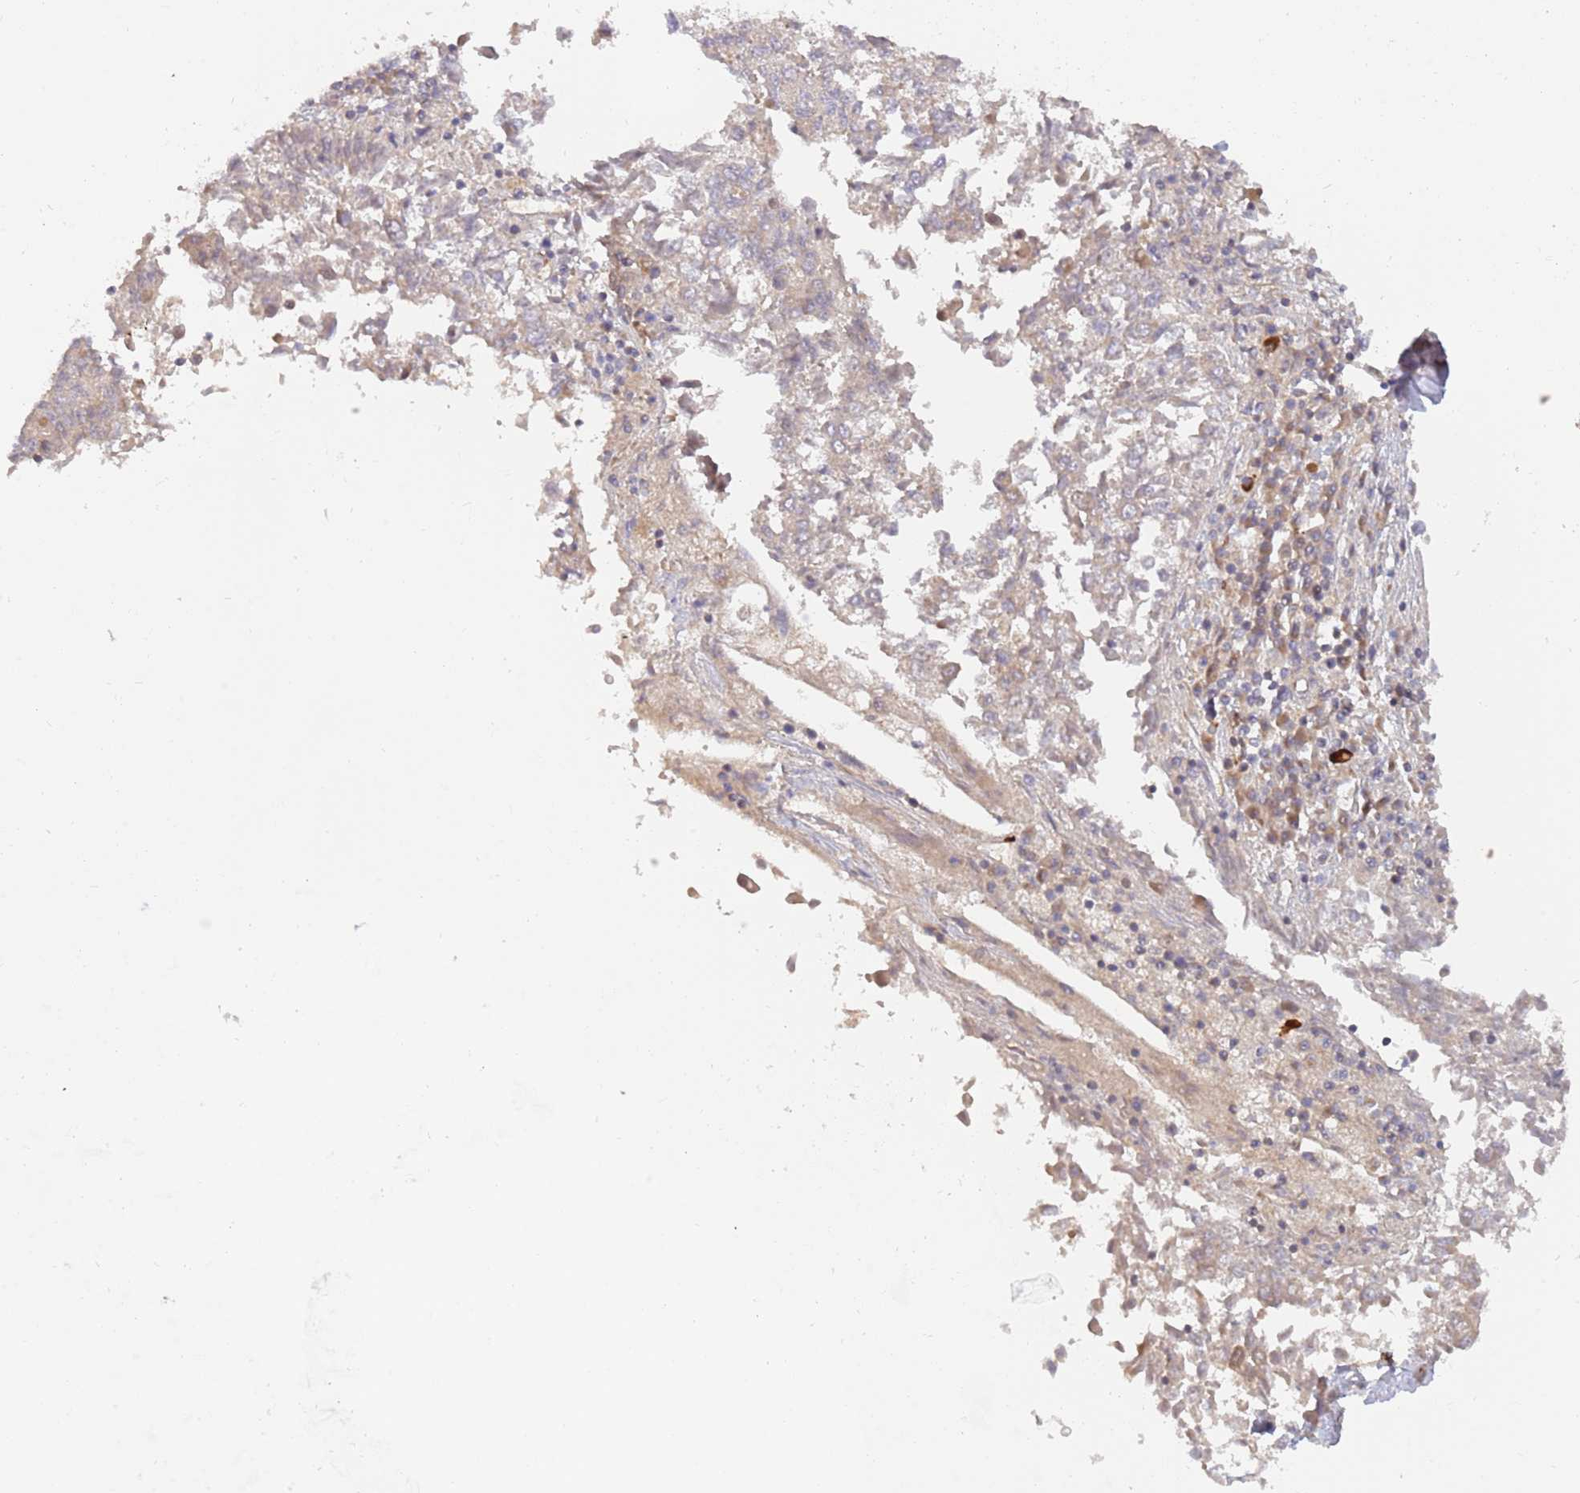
{"staining": {"intensity": "weak", "quantity": "<25%", "location": "cytoplasmic/membranous"}, "tissue": "lung cancer", "cell_type": "Tumor cells", "image_type": "cancer", "snomed": [{"axis": "morphology", "description": "Squamous cell carcinoma, NOS"}, {"axis": "topography", "description": "Lung"}], "caption": "Image shows no significant protein positivity in tumor cells of lung squamous cell carcinoma.", "gene": "GUK1", "patient": {"sex": "male", "age": 73}}